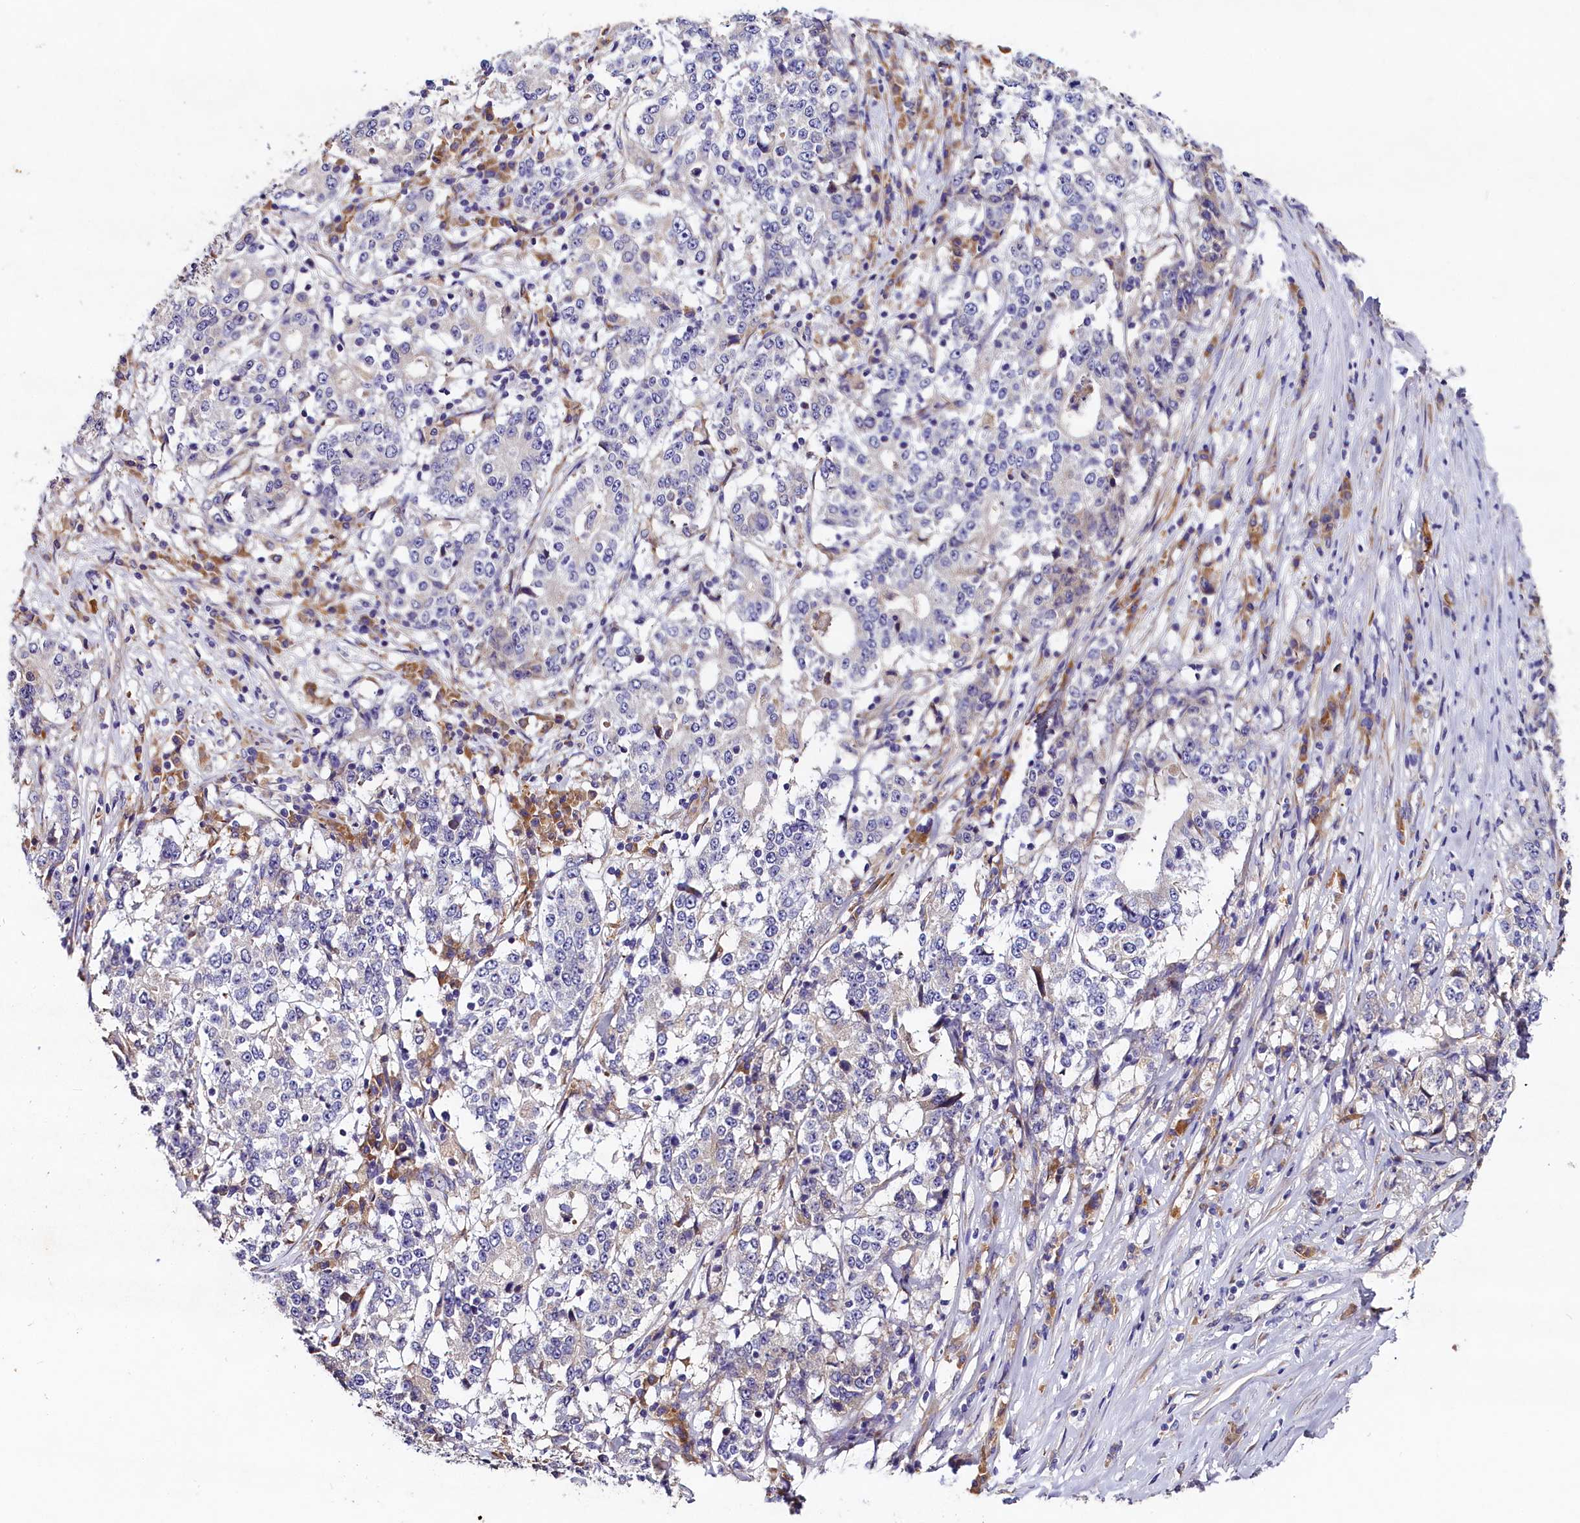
{"staining": {"intensity": "negative", "quantity": "none", "location": "none"}, "tissue": "stomach cancer", "cell_type": "Tumor cells", "image_type": "cancer", "snomed": [{"axis": "morphology", "description": "Adenocarcinoma, NOS"}, {"axis": "topography", "description": "Stomach"}], "caption": "The photomicrograph shows no staining of tumor cells in stomach adenocarcinoma.", "gene": "ST7L", "patient": {"sex": "male", "age": 59}}